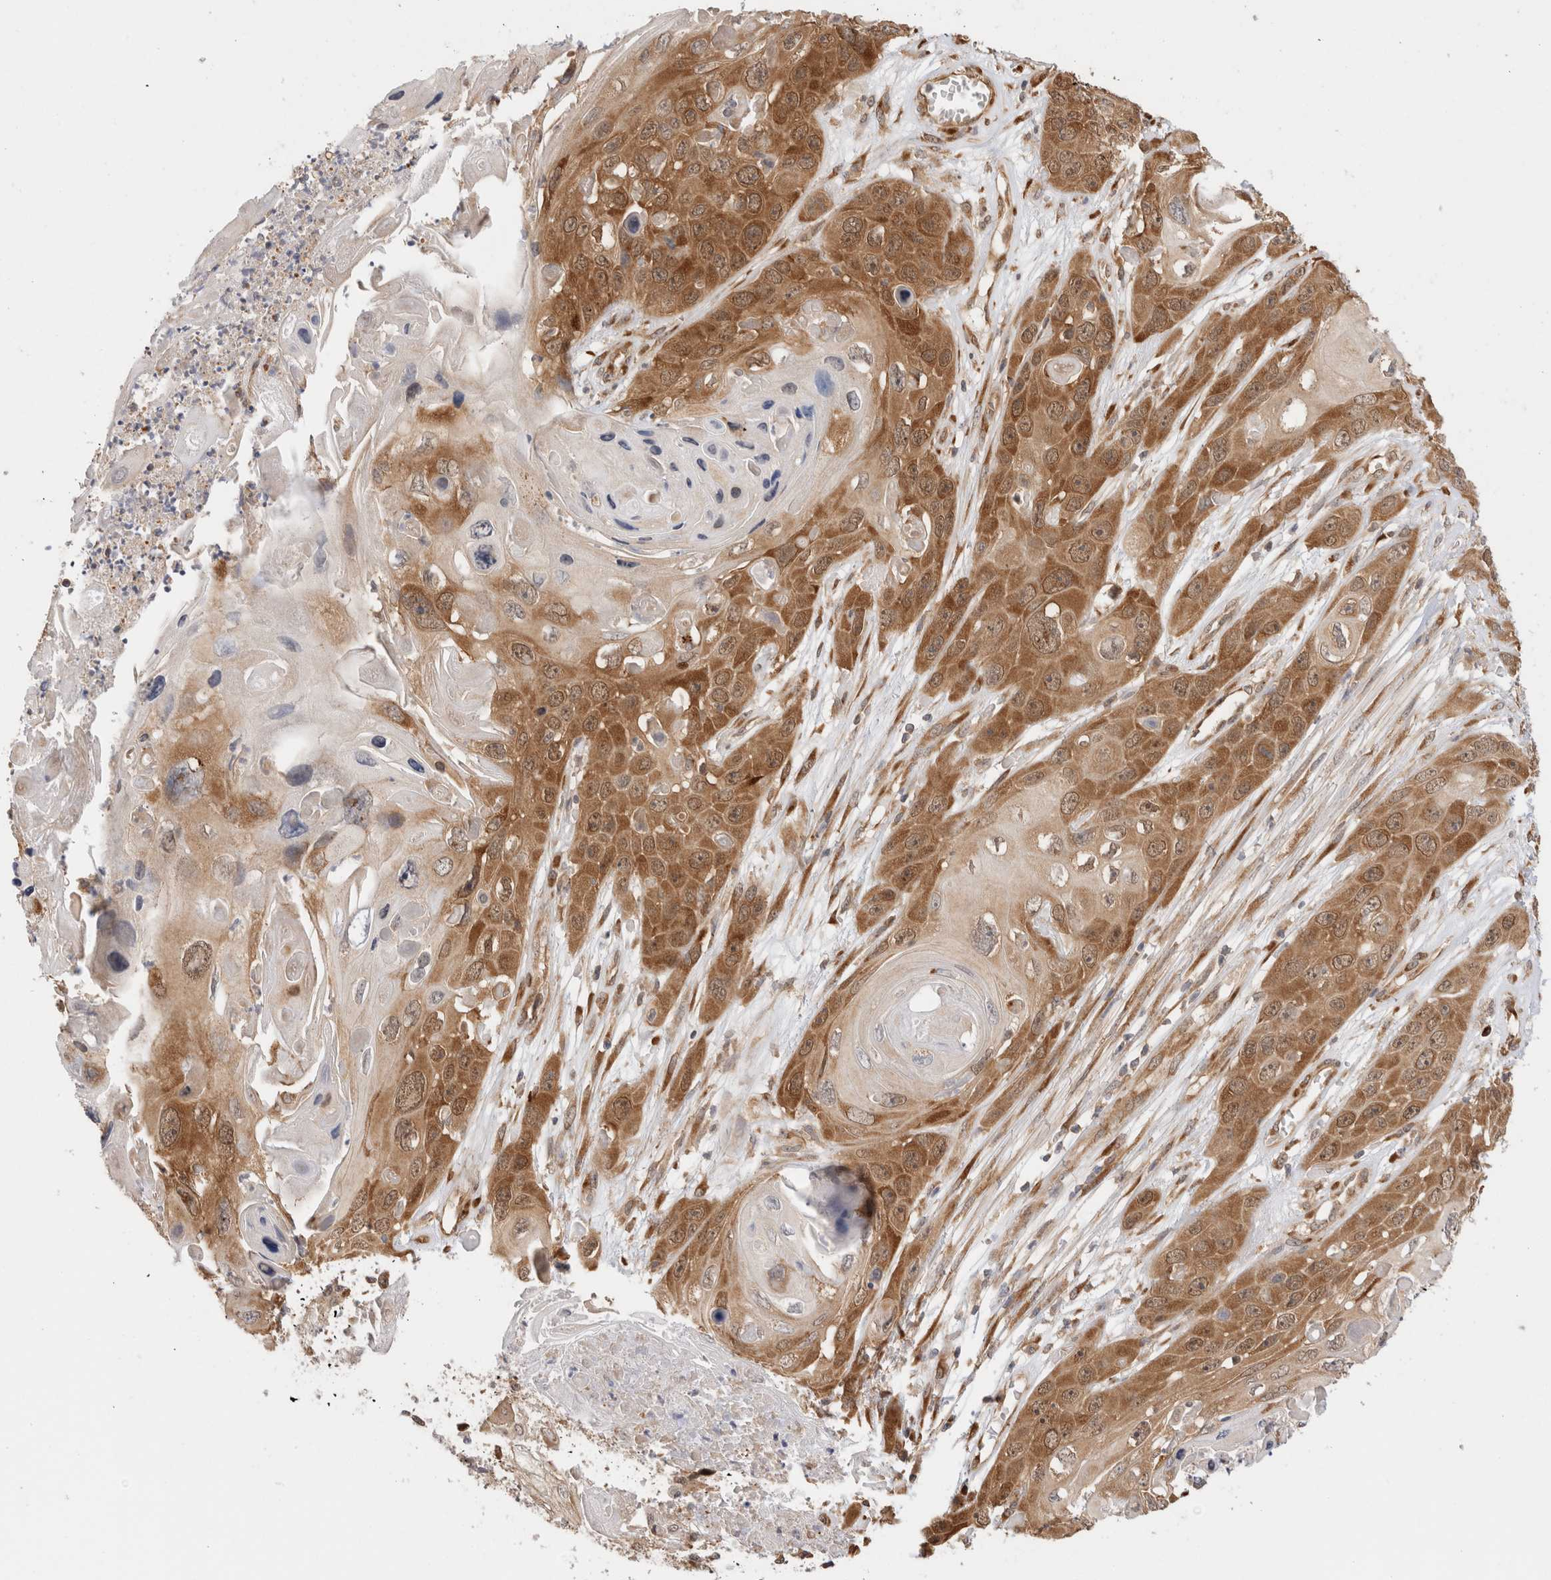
{"staining": {"intensity": "moderate", "quantity": ">75%", "location": "cytoplasmic/membranous"}, "tissue": "skin cancer", "cell_type": "Tumor cells", "image_type": "cancer", "snomed": [{"axis": "morphology", "description": "Squamous cell carcinoma, NOS"}, {"axis": "topography", "description": "Skin"}], "caption": "Immunohistochemistry (IHC) photomicrograph of human squamous cell carcinoma (skin) stained for a protein (brown), which displays medium levels of moderate cytoplasmic/membranous positivity in about >75% of tumor cells.", "gene": "ACTL9", "patient": {"sex": "male", "age": 55}}